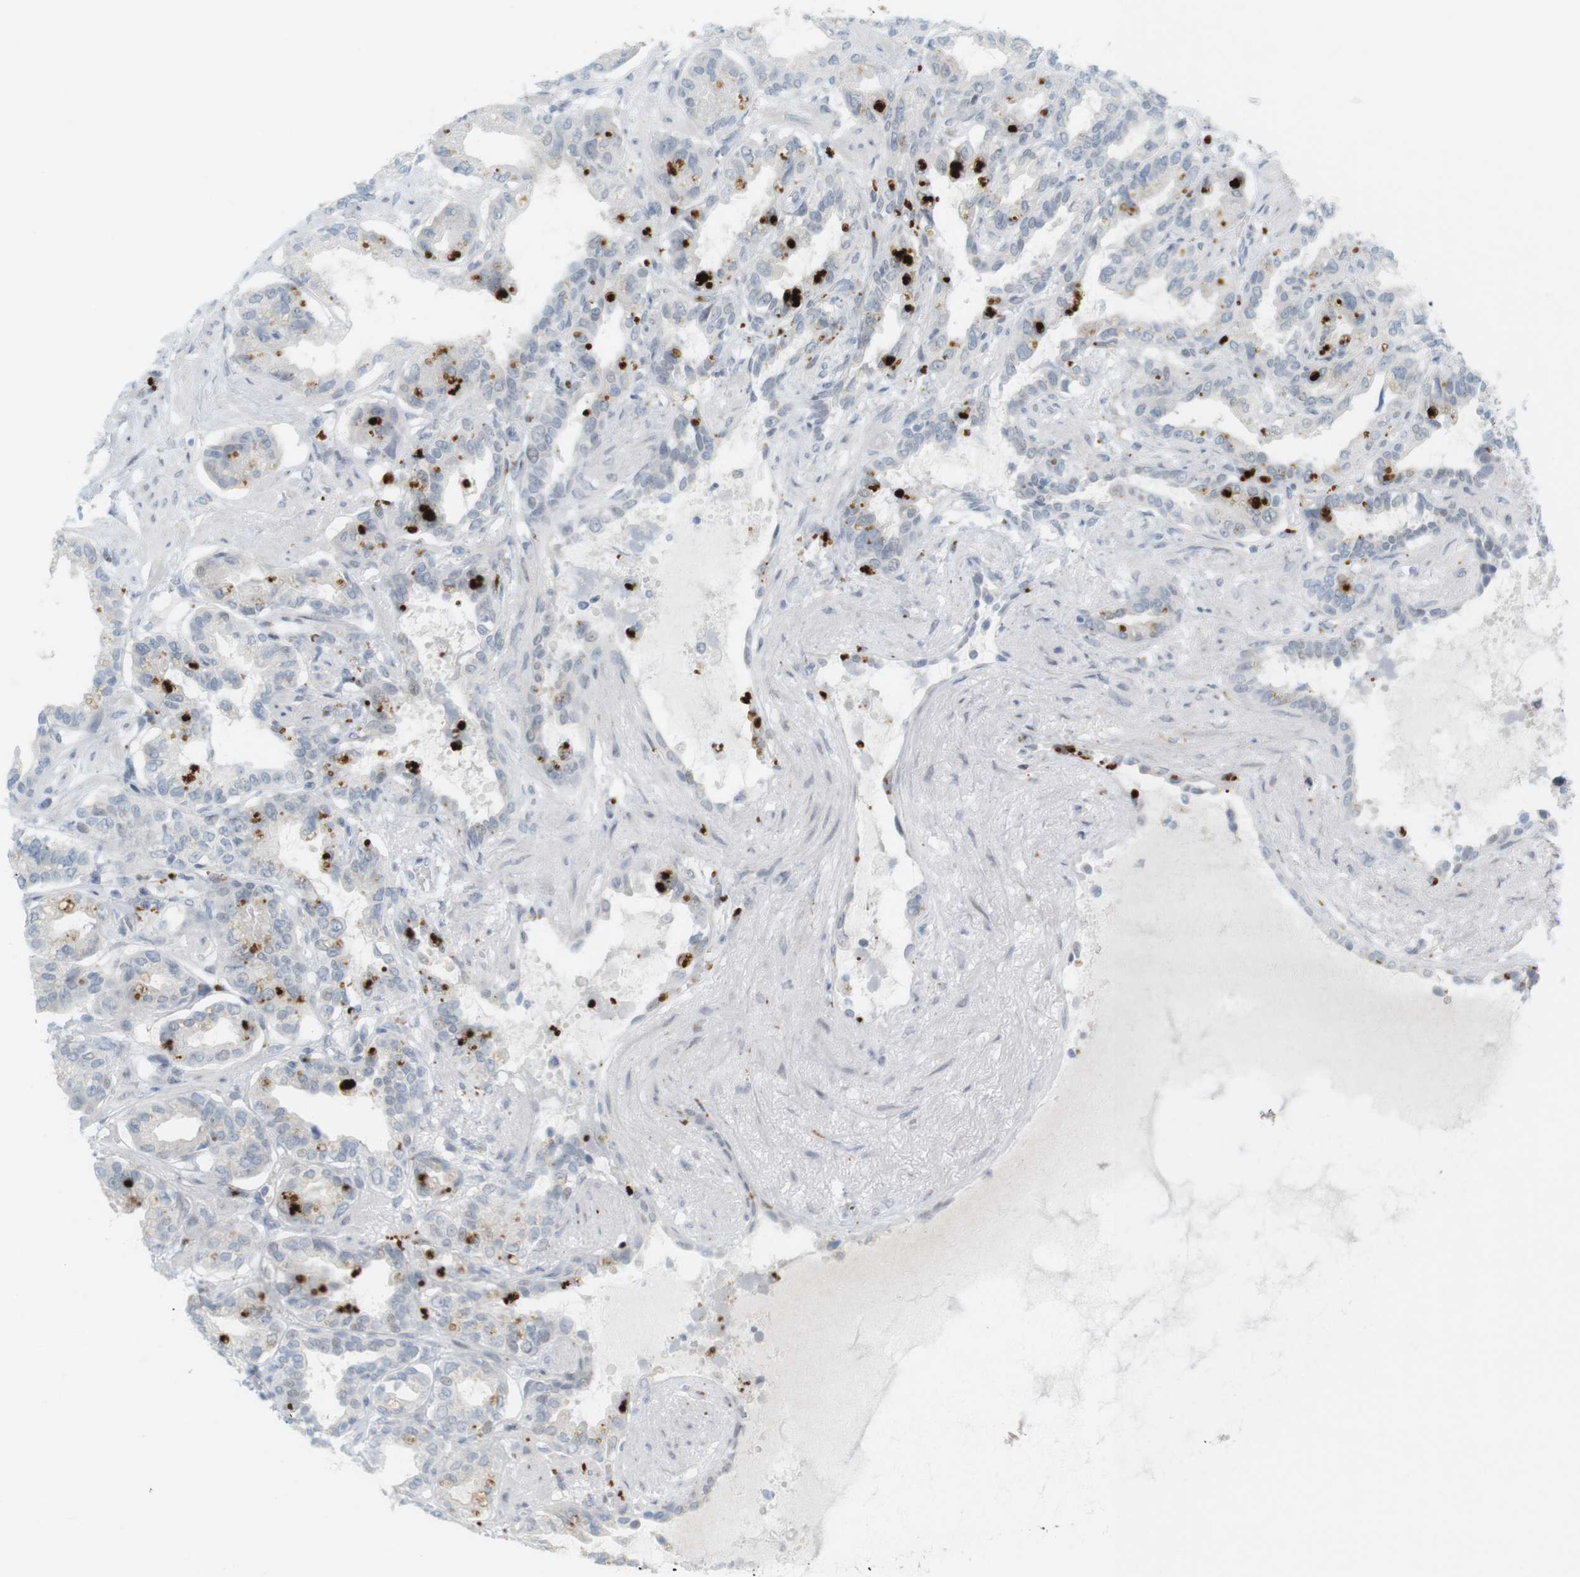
{"staining": {"intensity": "moderate", "quantity": "<25%", "location": "cytoplasmic/membranous"}, "tissue": "seminal vesicle", "cell_type": "Glandular cells", "image_type": "normal", "snomed": [{"axis": "morphology", "description": "Normal tissue, NOS"}, {"axis": "topography", "description": "Seminal veicle"}], "caption": "An IHC image of benign tissue is shown. Protein staining in brown highlights moderate cytoplasmic/membranous positivity in seminal vesicle within glandular cells.", "gene": "DMC1", "patient": {"sex": "male", "age": 61}}